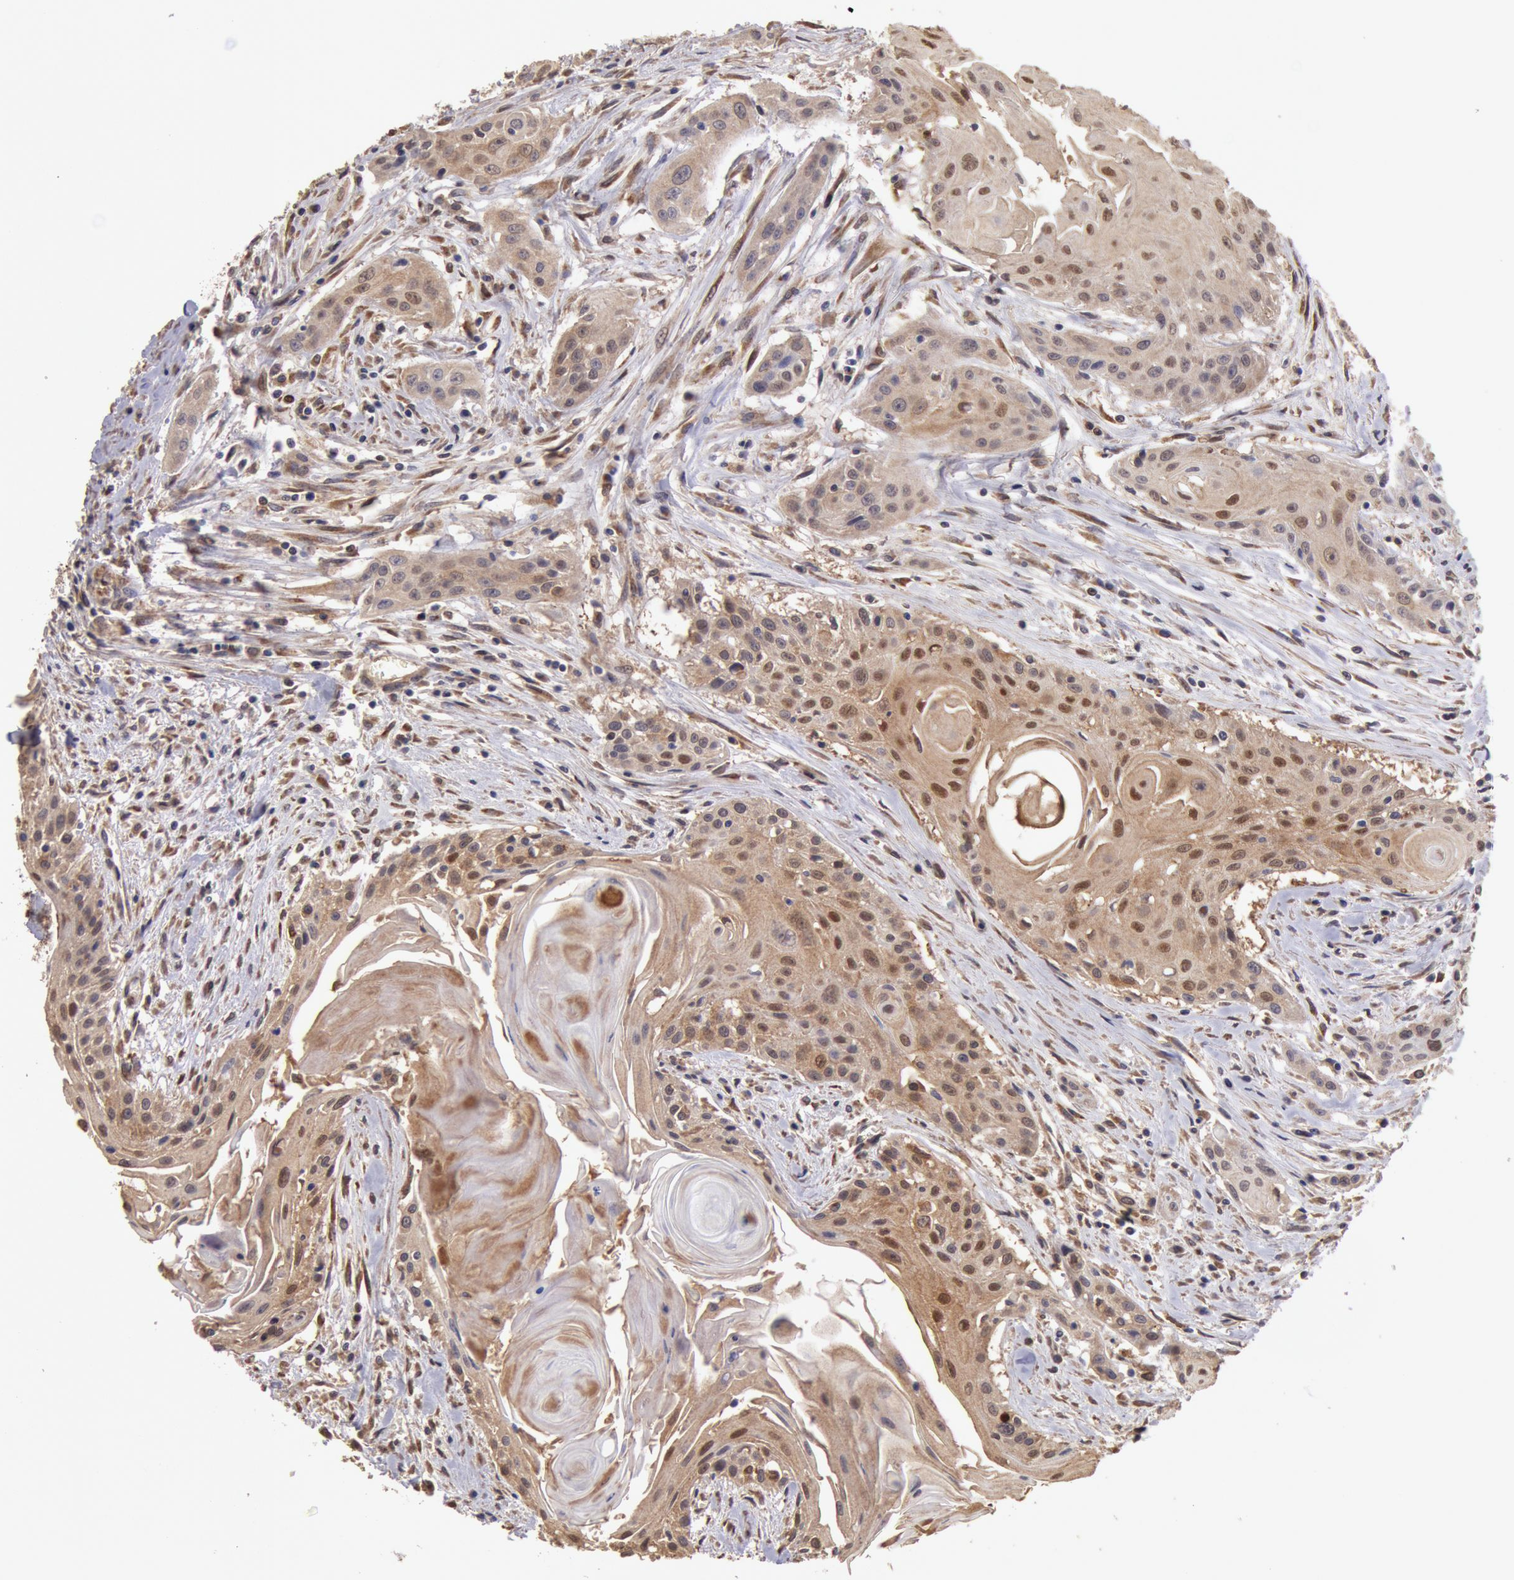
{"staining": {"intensity": "moderate", "quantity": ">75%", "location": "cytoplasmic/membranous,nuclear"}, "tissue": "head and neck cancer", "cell_type": "Tumor cells", "image_type": "cancer", "snomed": [{"axis": "morphology", "description": "Squamous cell carcinoma, NOS"}, {"axis": "morphology", "description": "Squamous cell carcinoma, metastatic, NOS"}, {"axis": "topography", "description": "Lymph node"}, {"axis": "topography", "description": "Salivary gland"}, {"axis": "topography", "description": "Head-Neck"}], "caption": "The micrograph displays immunohistochemical staining of head and neck cancer (squamous cell carcinoma). There is moderate cytoplasmic/membranous and nuclear staining is identified in approximately >75% of tumor cells.", "gene": "COMT", "patient": {"sex": "female", "age": 74}}